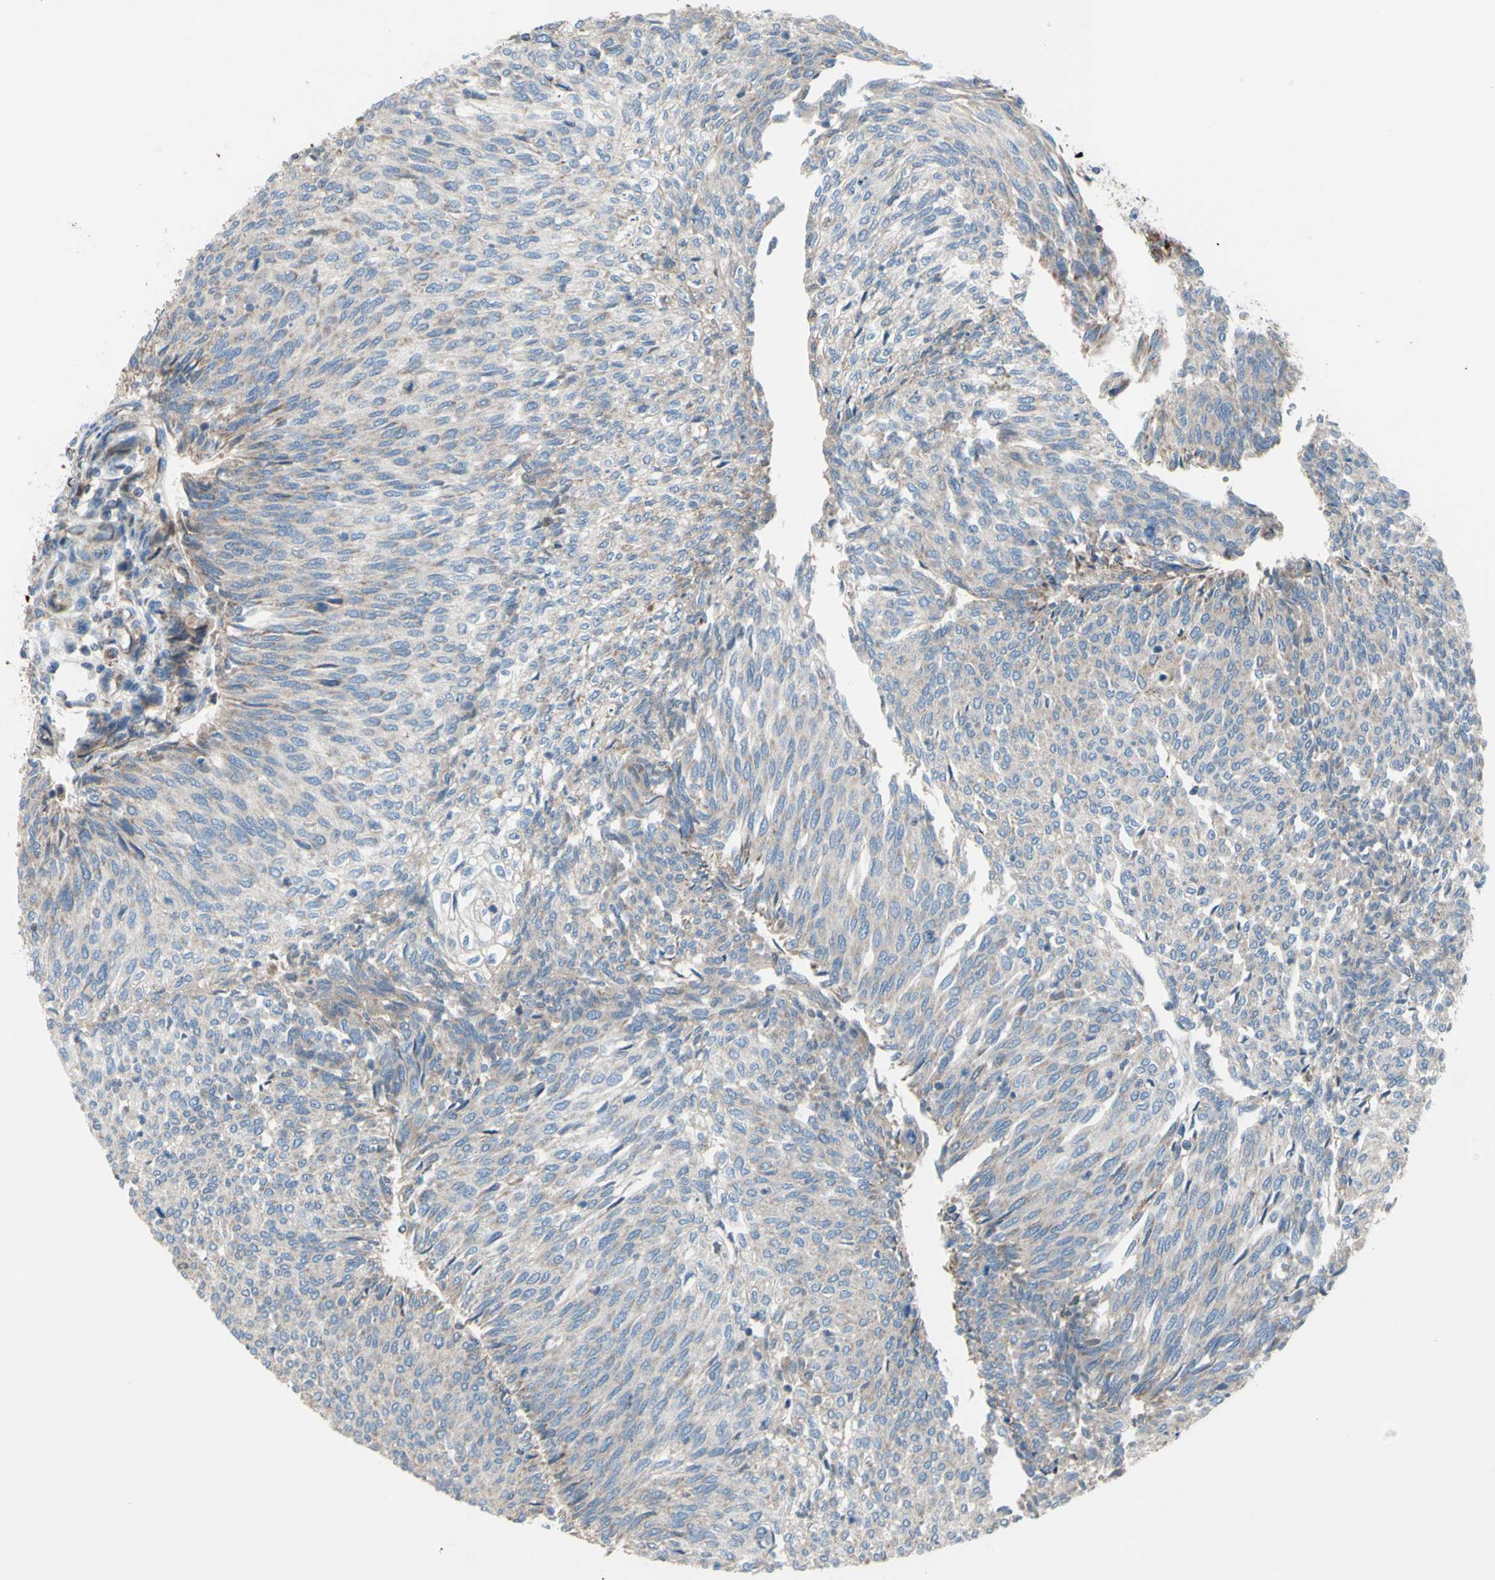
{"staining": {"intensity": "weak", "quantity": ">75%", "location": "cytoplasmic/membranous"}, "tissue": "urothelial cancer", "cell_type": "Tumor cells", "image_type": "cancer", "snomed": [{"axis": "morphology", "description": "Urothelial carcinoma, Low grade"}, {"axis": "topography", "description": "Urinary bladder"}], "caption": "A high-resolution micrograph shows immunohistochemistry staining of urothelial cancer, which reveals weak cytoplasmic/membranous staining in about >75% of tumor cells.", "gene": "EMC7", "patient": {"sex": "female", "age": 79}}